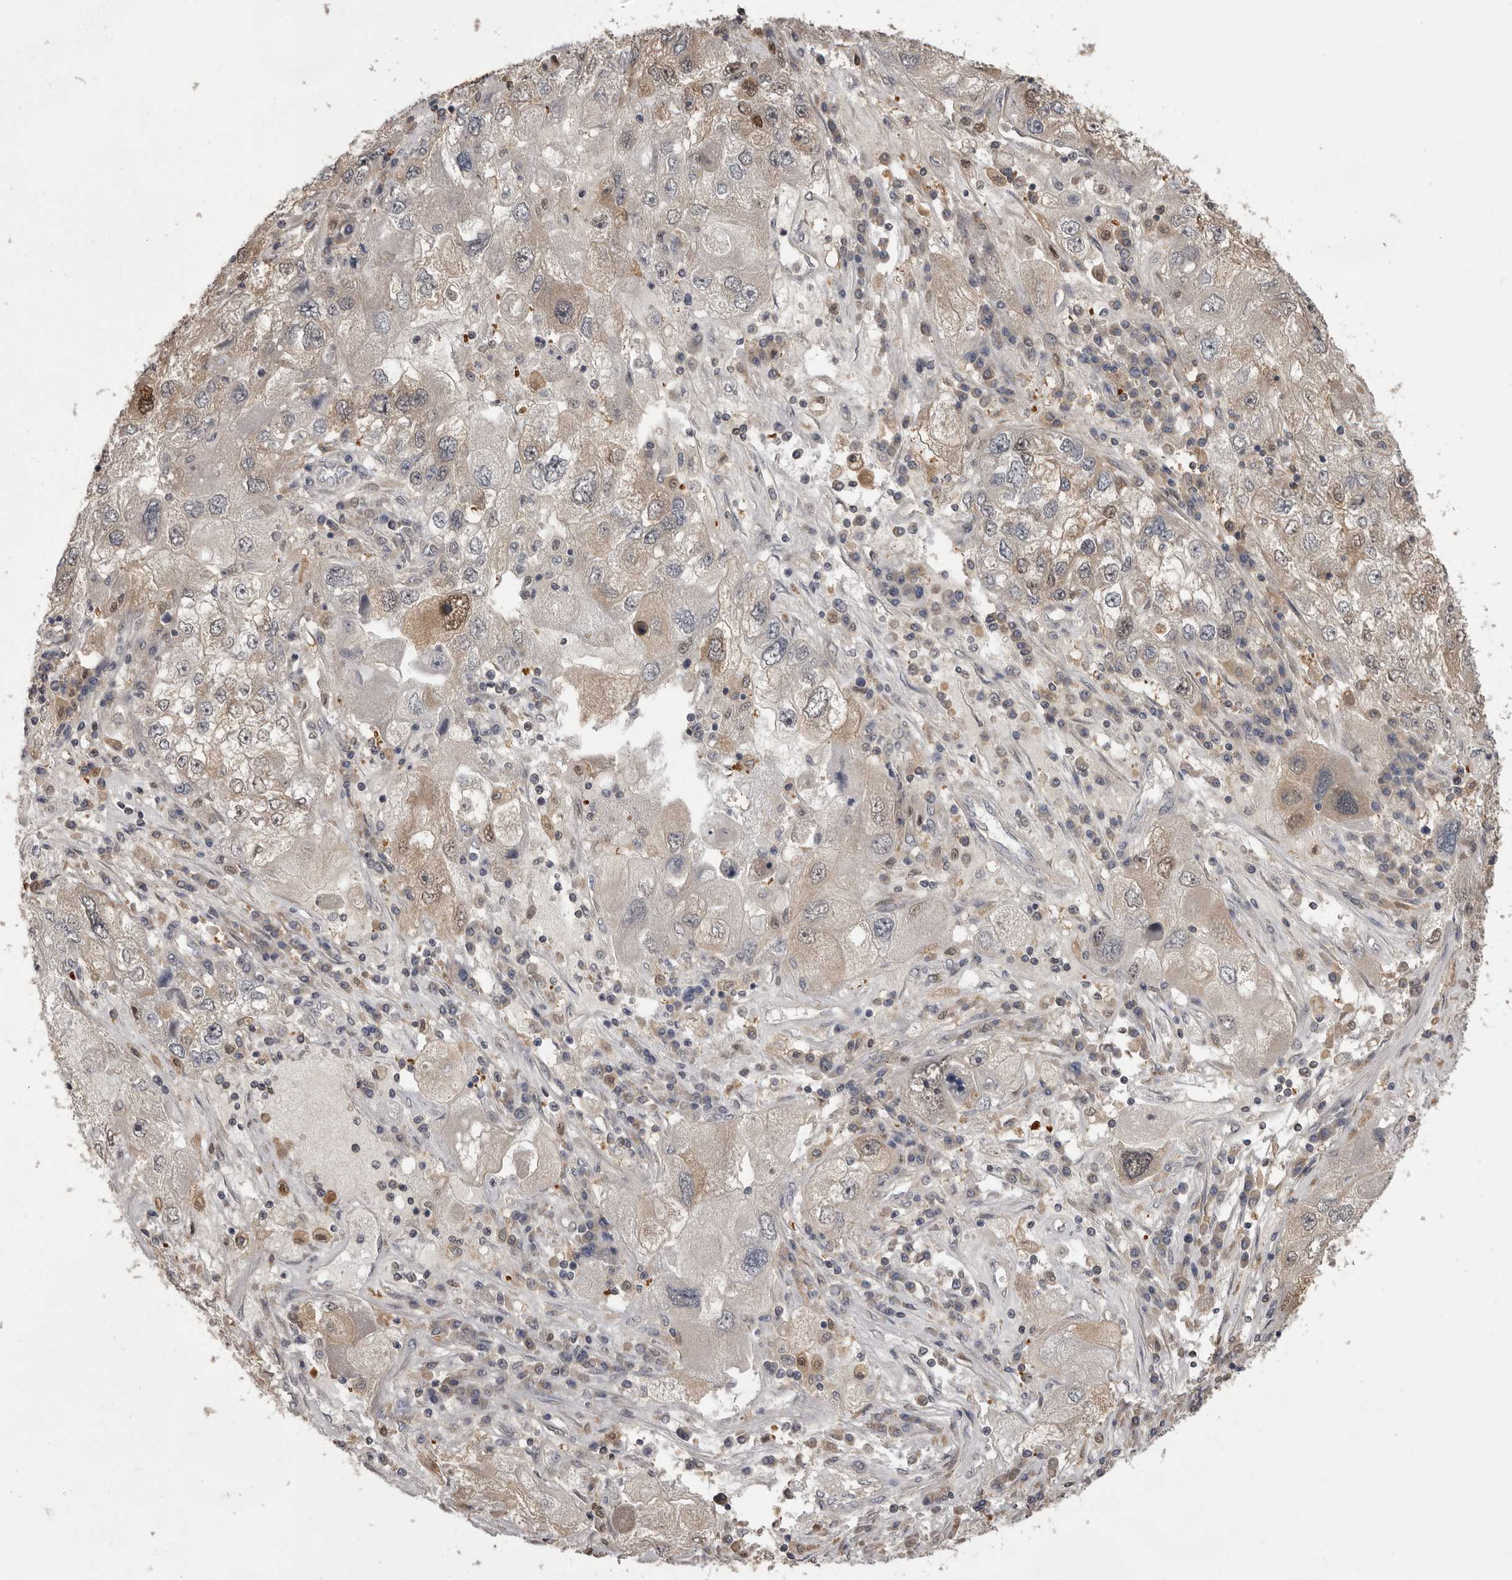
{"staining": {"intensity": "moderate", "quantity": "<25%", "location": "cytoplasmic/membranous,nuclear"}, "tissue": "endometrial cancer", "cell_type": "Tumor cells", "image_type": "cancer", "snomed": [{"axis": "morphology", "description": "Adenocarcinoma, NOS"}, {"axis": "topography", "description": "Endometrium"}], "caption": "DAB immunohistochemical staining of endometrial adenocarcinoma exhibits moderate cytoplasmic/membranous and nuclear protein positivity in about <25% of tumor cells.", "gene": "MDH1", "patient": {"sex": "female", "age": 49}}